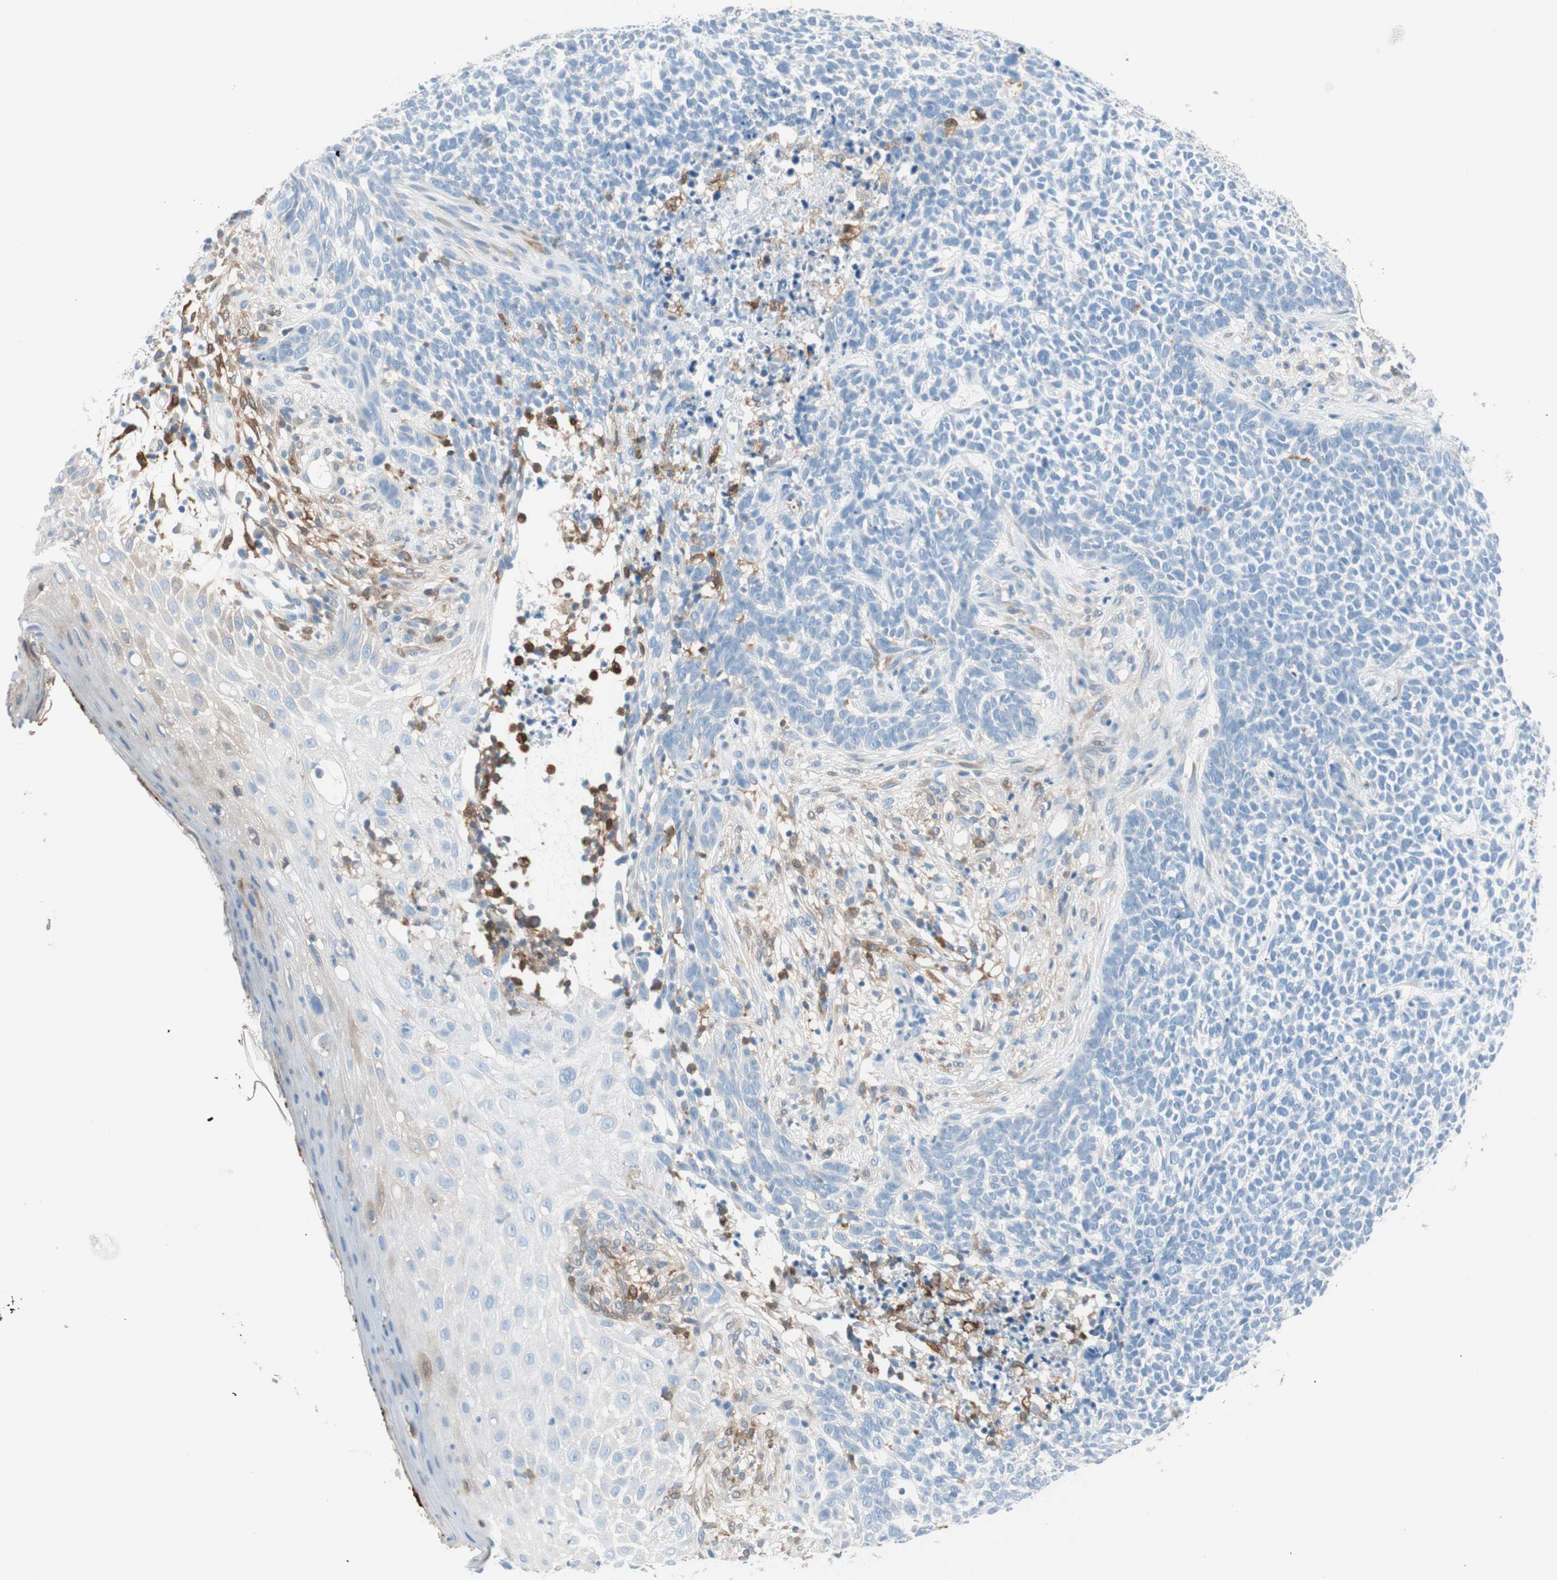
{"staining": {"intensity": "negative", "quantity": "none", "location": "none"}, "tissue": "skin cancer", "cell_type": "Tumor cells", "image_type": "cancer", "snomed": [{"axis": "morphology", "description": "Basal cell carcinoma"}, {"axis": "topography", "description": "Skin"}], "caption": "A photomicrograph of skin cancer (basal cell carcinoma) stained for a protein exhibits no brown staining in tumor cells.", "gene": "GLUL", "patient": {"sex": "female", "age": 84}}